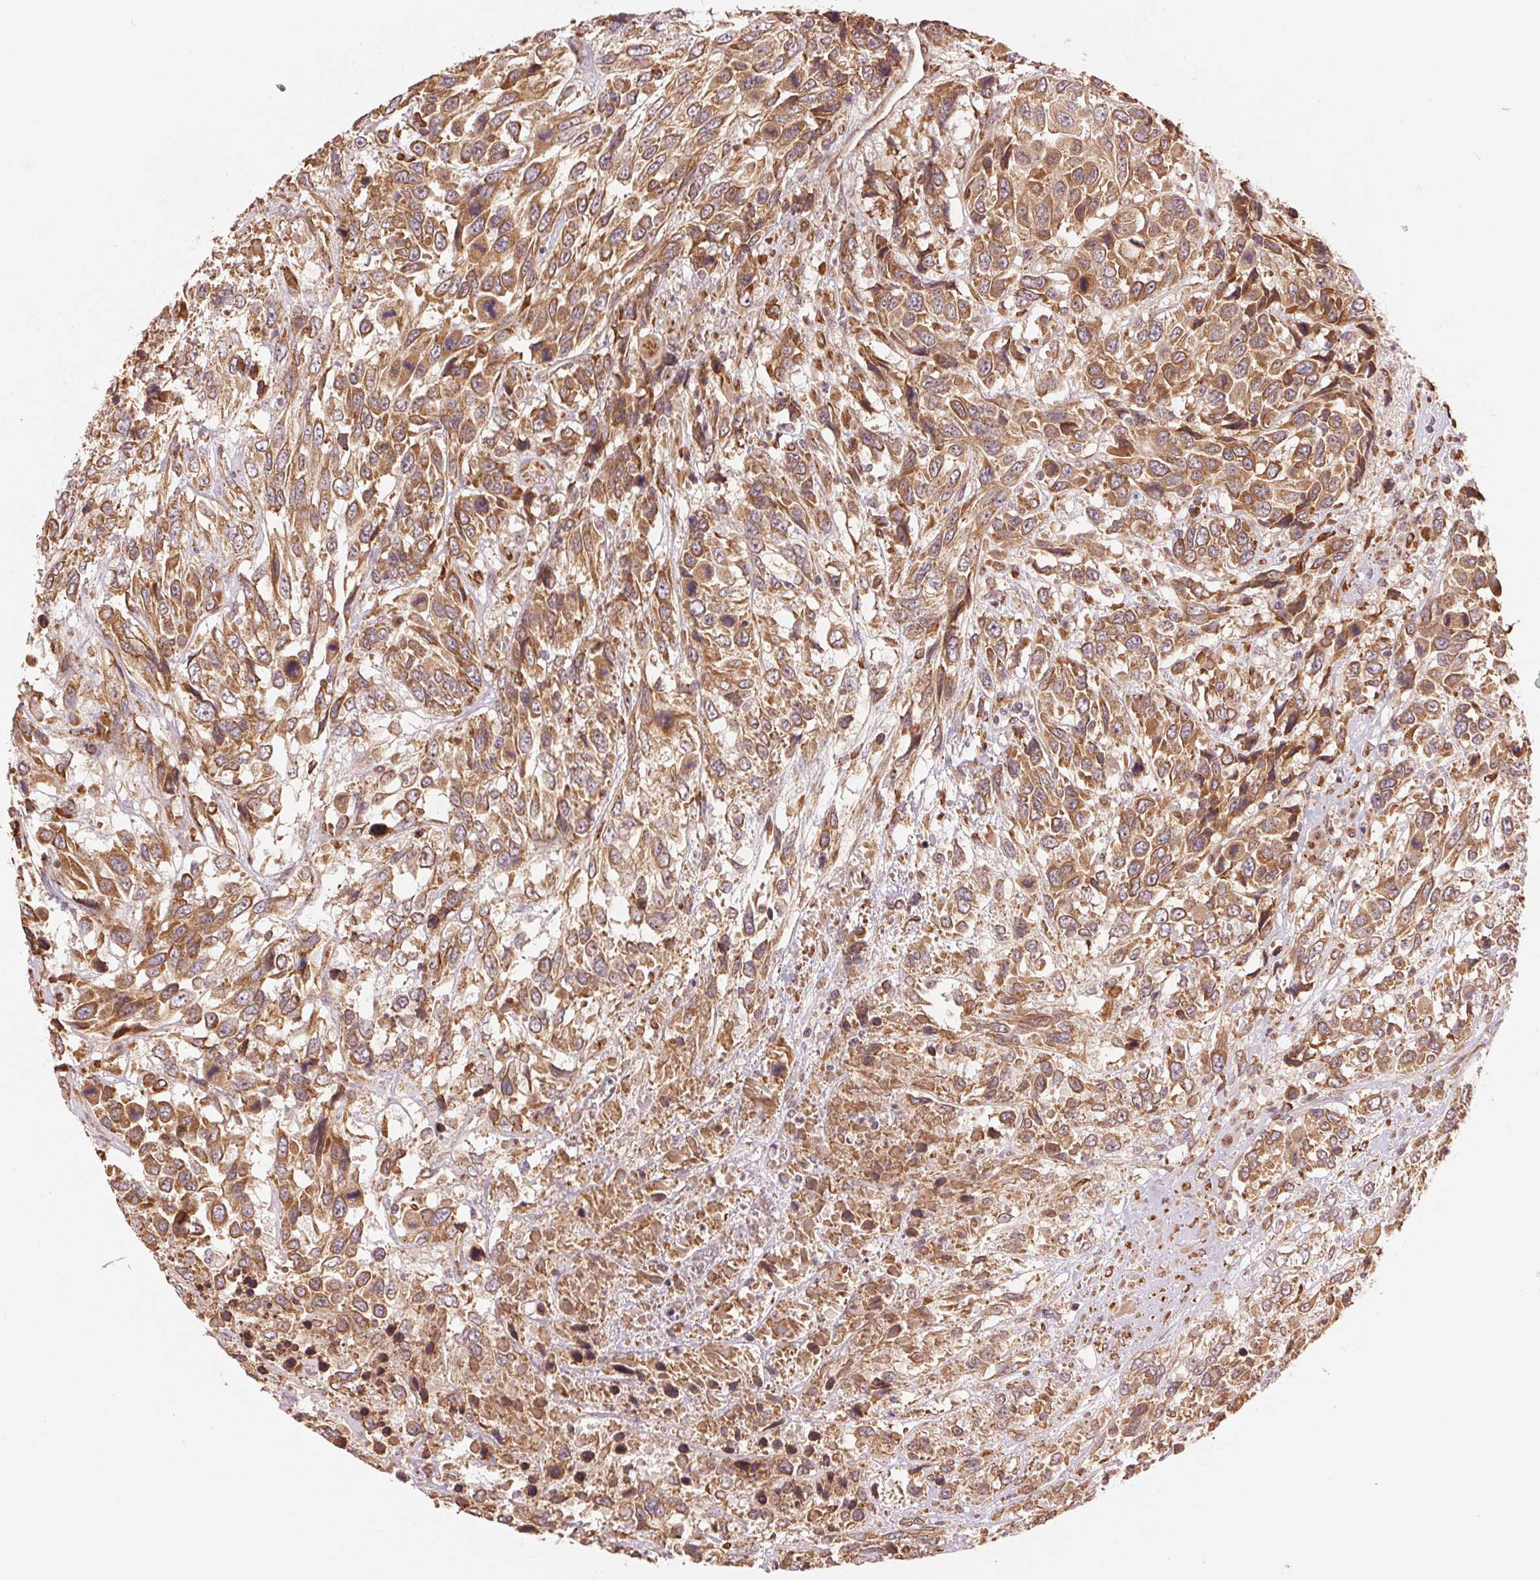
{"staining": {"intensity": "moderate", "quantity": ">75%", "location": "cytoplasmic/membranous"}, "tissue": "urothelial cancer", "cell_type": "Tumor cells", "image_type": "cancer", "snomed": [{"axis": "morphology", "description": "Urothelial carcinoma, High grade"}, {"axis": "topography", "description": "Urinary bladder"}], "caption": "Immunohistochemical staining of high-grade urothelial carcinoma exhibits medium levels of moderate cytoplasmic/membranous positivity in approximately >75% of tumor cells. (IHC, brightfield microscopy, high magnification).", "gene": "SLC20A1", "patient": {"sex": "female", "age": 70}}